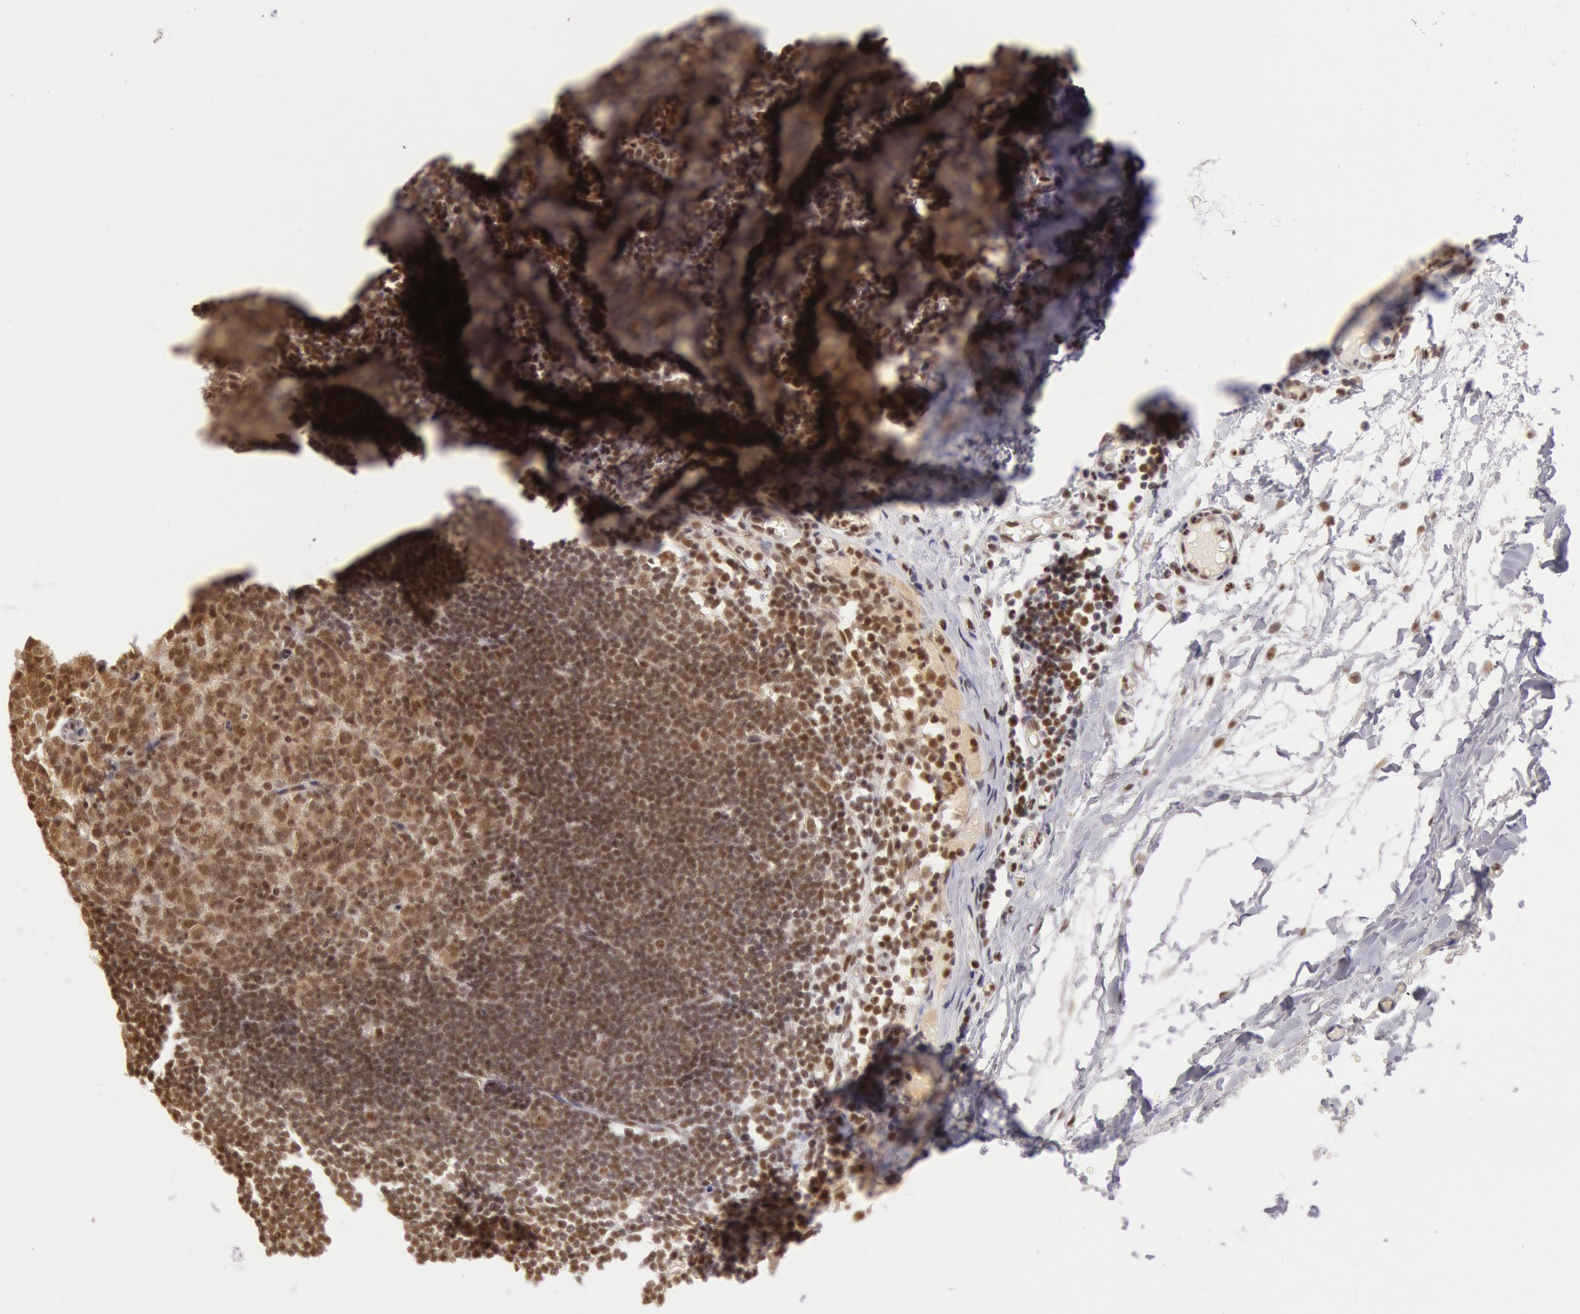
{"staining": {"intensity": "strong", "quantity": ">75%", "location": "nuclear"}, "tissue": "lymph node", "cell_type": "Germinal center cells", "image_type": "normal", "snomed": [{"axis": "morphology", "description": "Normal tissue, NOS"}, {"axis": "morphology", "description": "Inflammation, NOS"}, {"axis": "topography", "description": "Lymph node"}, {"axis": "topography", "description": "Salivary gland"}], "caption": "A brown stain shows strong nuclear staining of a protein in germinal center cells of normal human lymph node.", "gene": "ESS2", "patient": {"sex": "male", "age": 3}}